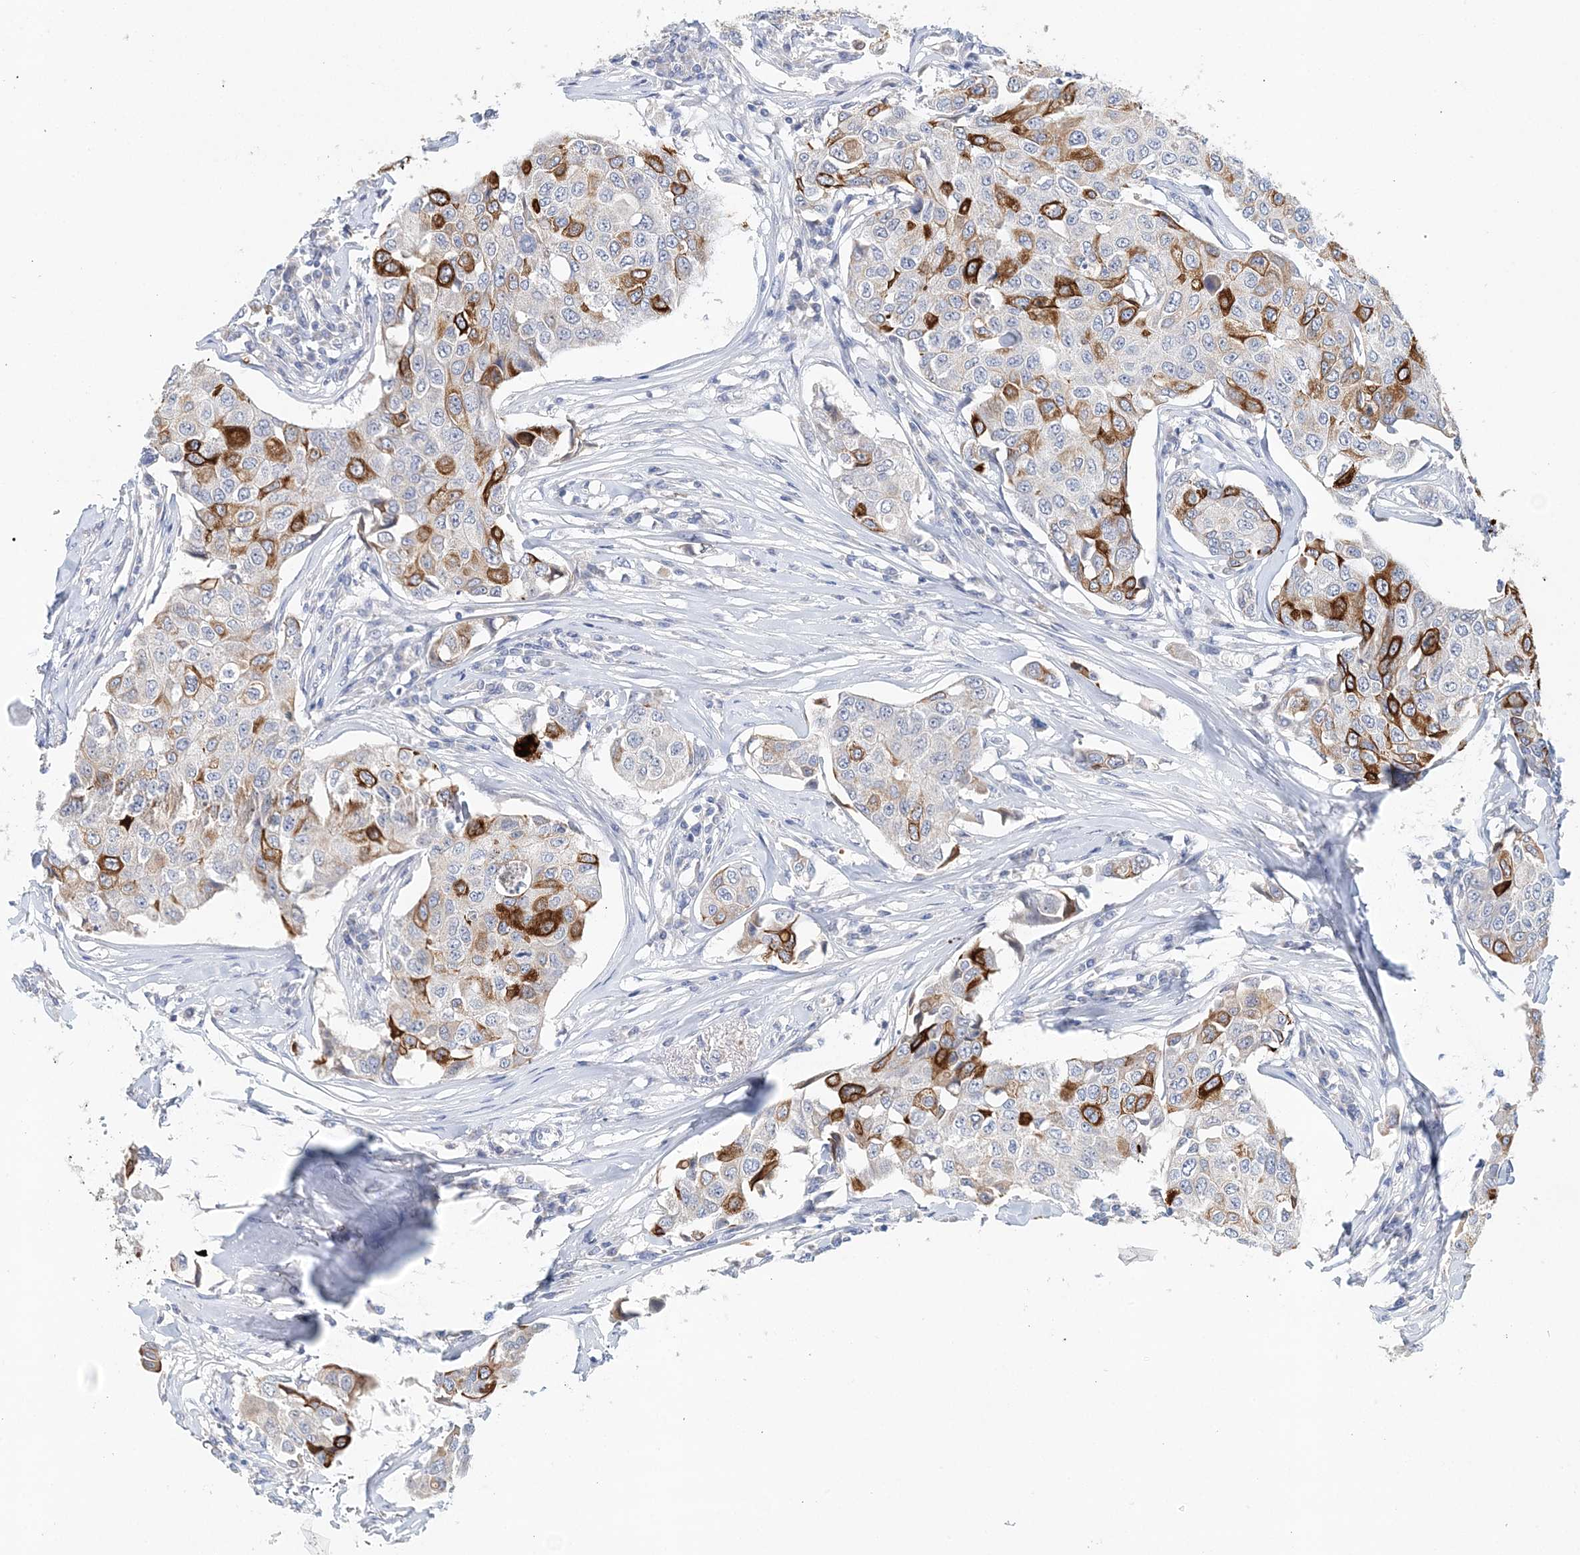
{"staining": {"intensity": "strong", "quantity": "<25%", "location": "cytoplasmic/membranous"}, "tissue": "breast cancer", "cell_type": "Tumor cells", "image_type": "cancer", "snomed": [{"axis": "morphology", "description": "Duct carcinoma"}, {"axis": "topography", "description": "Breast"}], "caption": "Breast cancer (intraductal carcinoma) stained with a brown dye displays strong cytoplasmic/membranous positive staining in approximately <25% of tumor cells.", "gene": "LRRIQ4", "patient": {"sex": "female", "age": 80}}